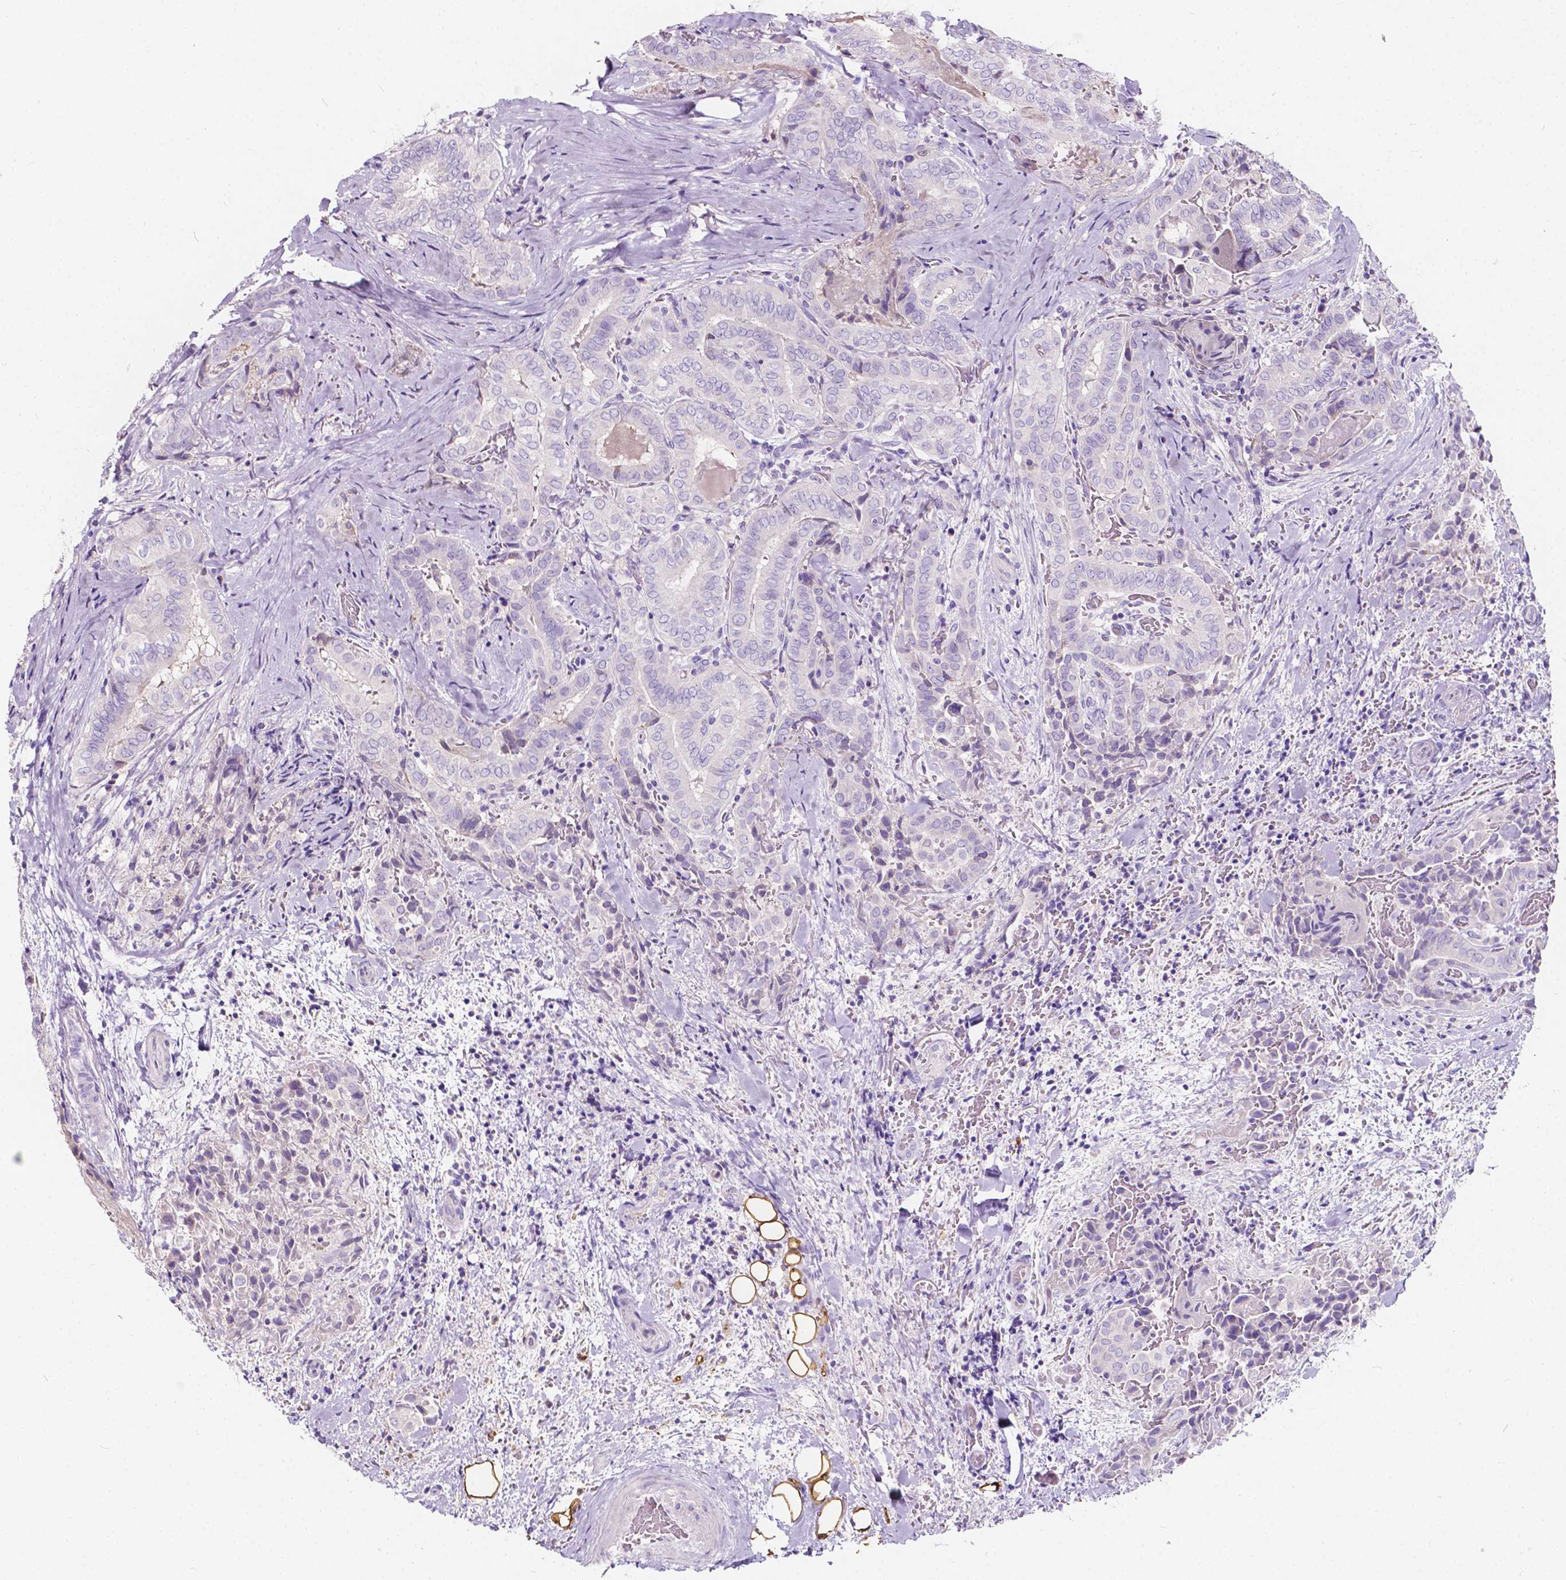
{"staining": {"intensity": "negative", "quantity": "none", "location": "none"}, "tissue": "thyroid cancer", "cell_type": "Tumor cells", "image_type": "cancer", "snomed": [{"axis": "morphology", "description": "Papillary adenocarcinoma, NOS"}, {"axis": "topography", "description": "Thyroid gland"}], "caption": "This is an immunohistochemistry (IHC) histopathology image of human papillary adenocarcinoma (thyroid). There is no expression in tumor cells.", "gene": "CLSTN2", "patient": {"sex": "female", "age": 61}}